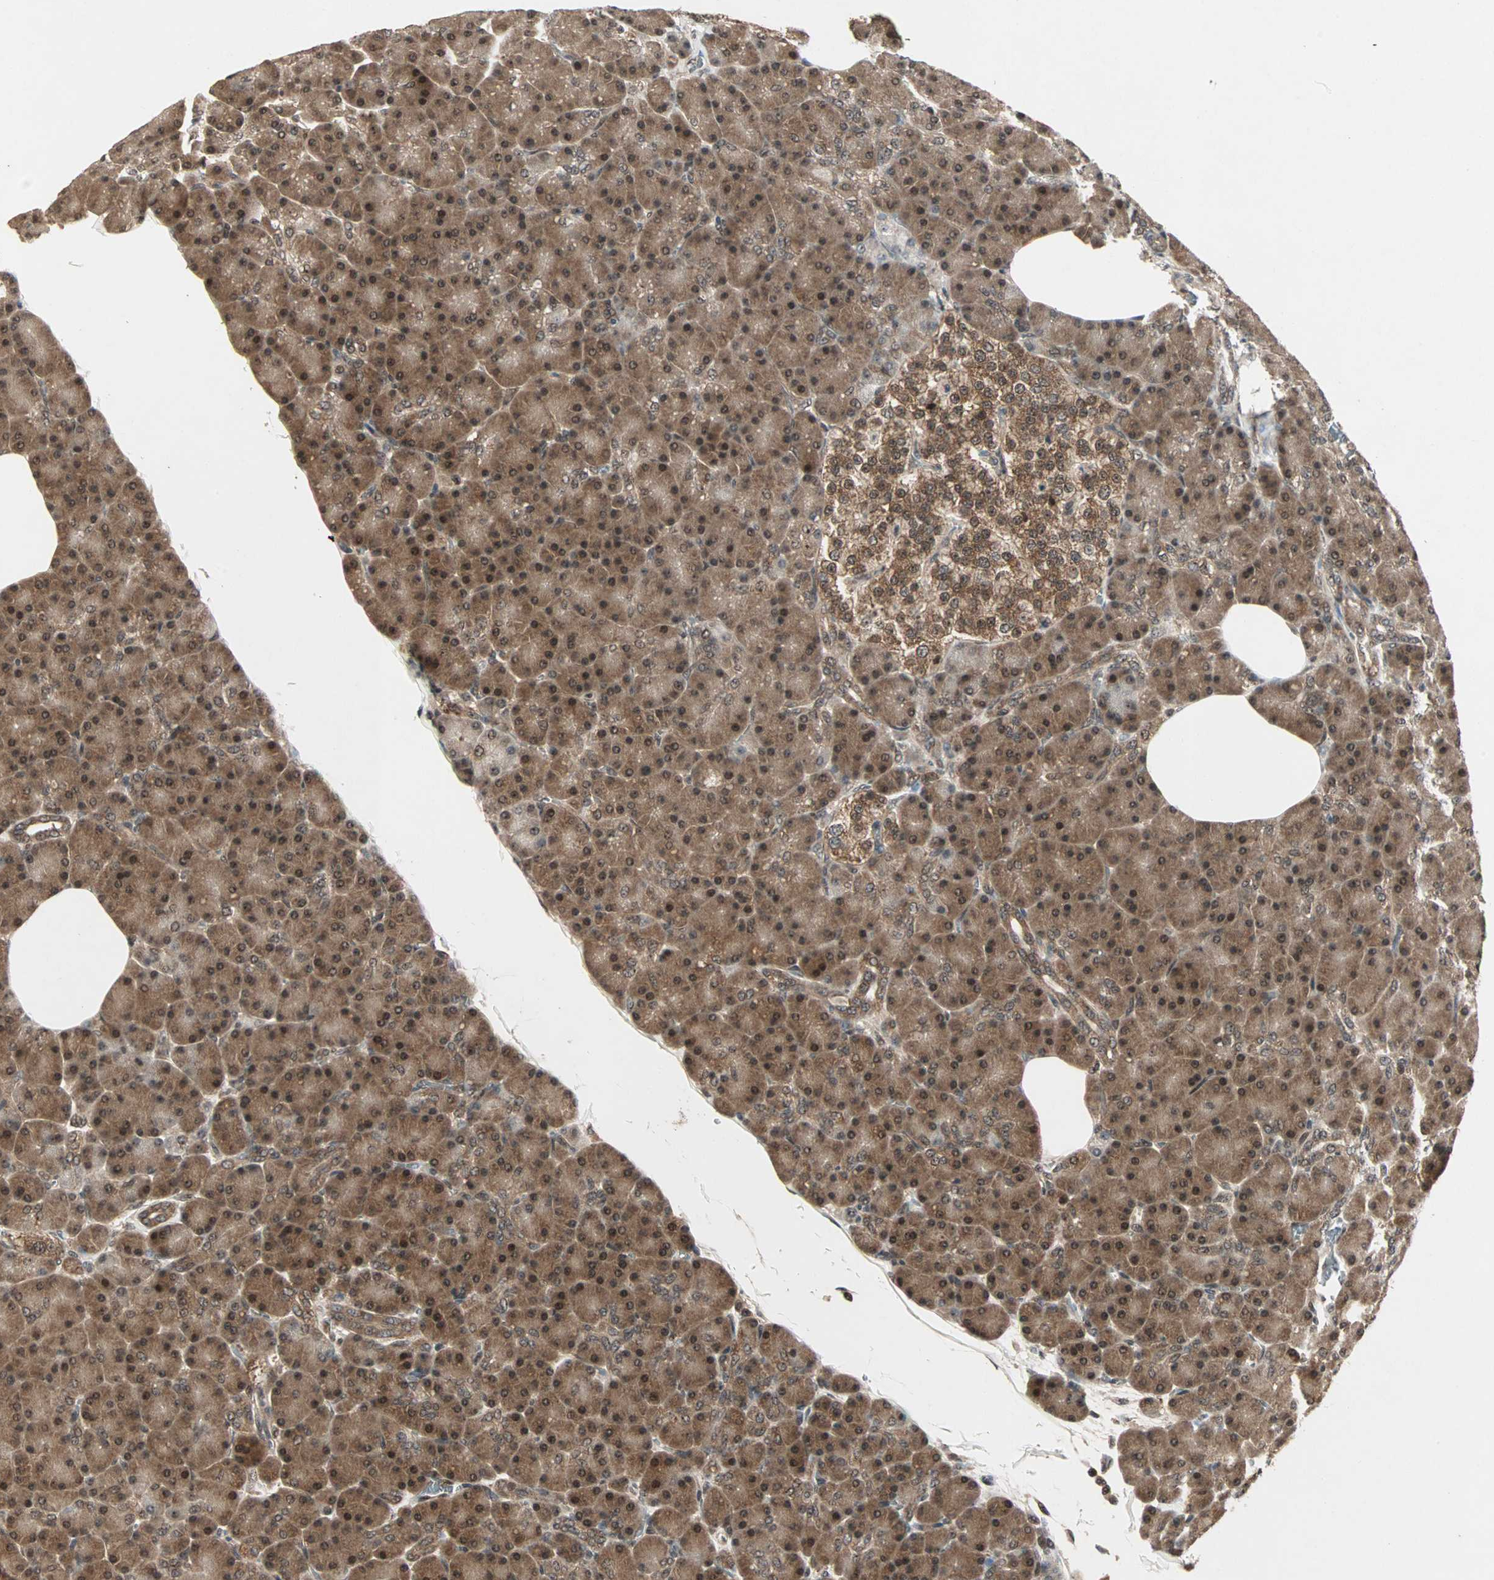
{"staining": {"intensity": "strong", "quantity": ">75%", "location": "cytoplasmic/membranous,nuclear"}, "tissue": "pancreas", "cell_type": "Exocrine glandular cells", "image_type": "normal", "snomed": [{"axis": "morphology", "description": "Normal tissue, NOS"}, {"axis": "topography", "description": "Pancreas"}], "caption": "DAB immunohistochemical staining of unremarkable human pancreas displays strong cytoplasmic/membranous,nuclear protein staining in approximately >75% of exocrine glandular cells.", "gene": "CSNK2B", "patient": {"sex": "female", "age": 43}}